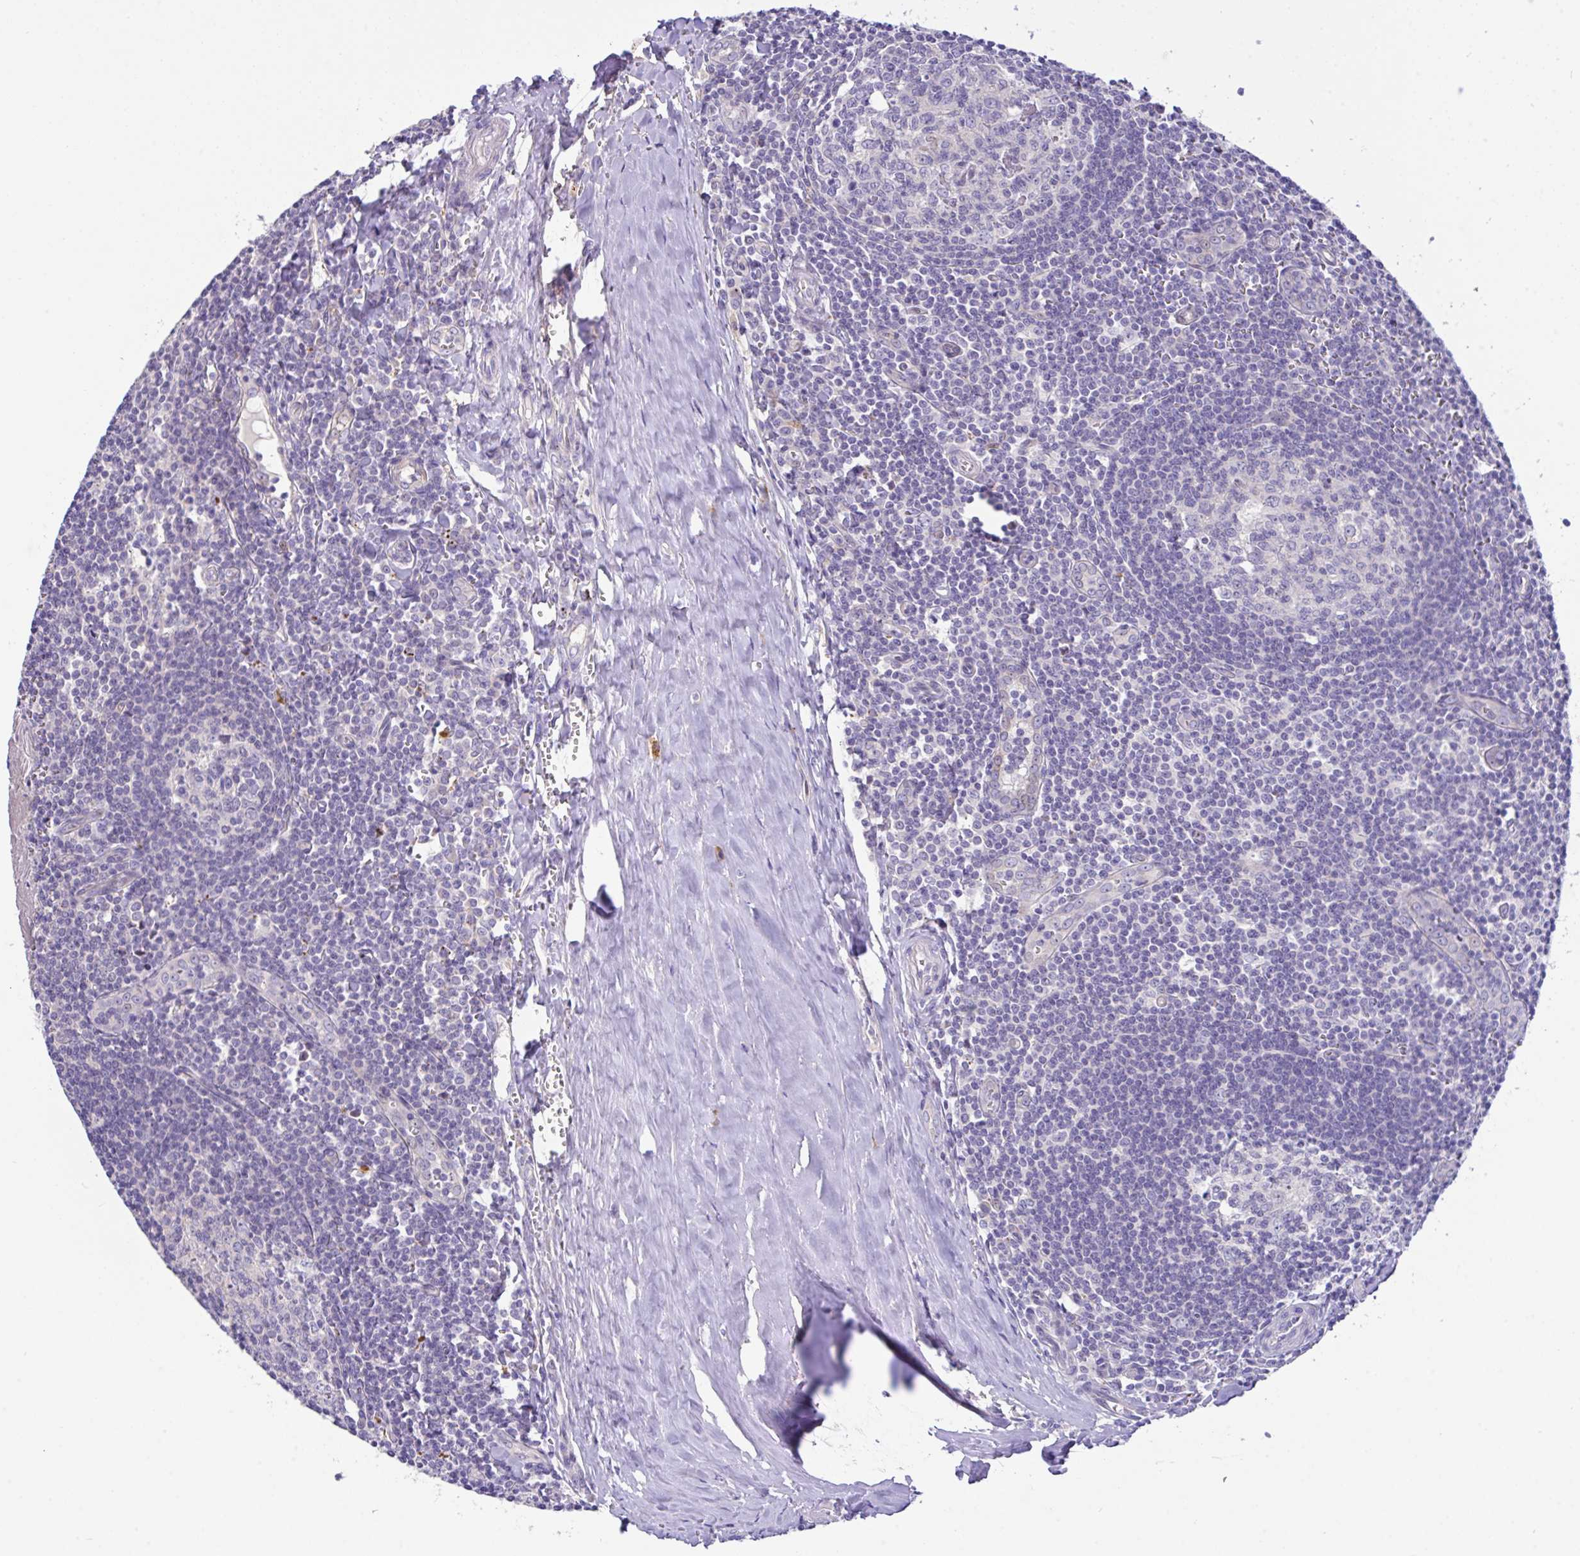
{"staining": {"intensity": "negative", "quantity": "none", "location": "none"}, "tissue": "tonsil", "cell_type": "Germinal center cells", "image_type": "normal", "snomed": [{"axis": "morphology", "description": "Normal tissue, NOS"}, {"axis": "topography", "description": "Tonsil"}], "caption": "A micrograph of human tonsil is negative for staining in germinal center cells. The staining is performed using DAB (3,3'-diaminobenzidine) brown chromogen with nuclei counter-stained in using hematoxylin.", "gene": "EPN3", "patient": {"sex": "male", "age": 27}}